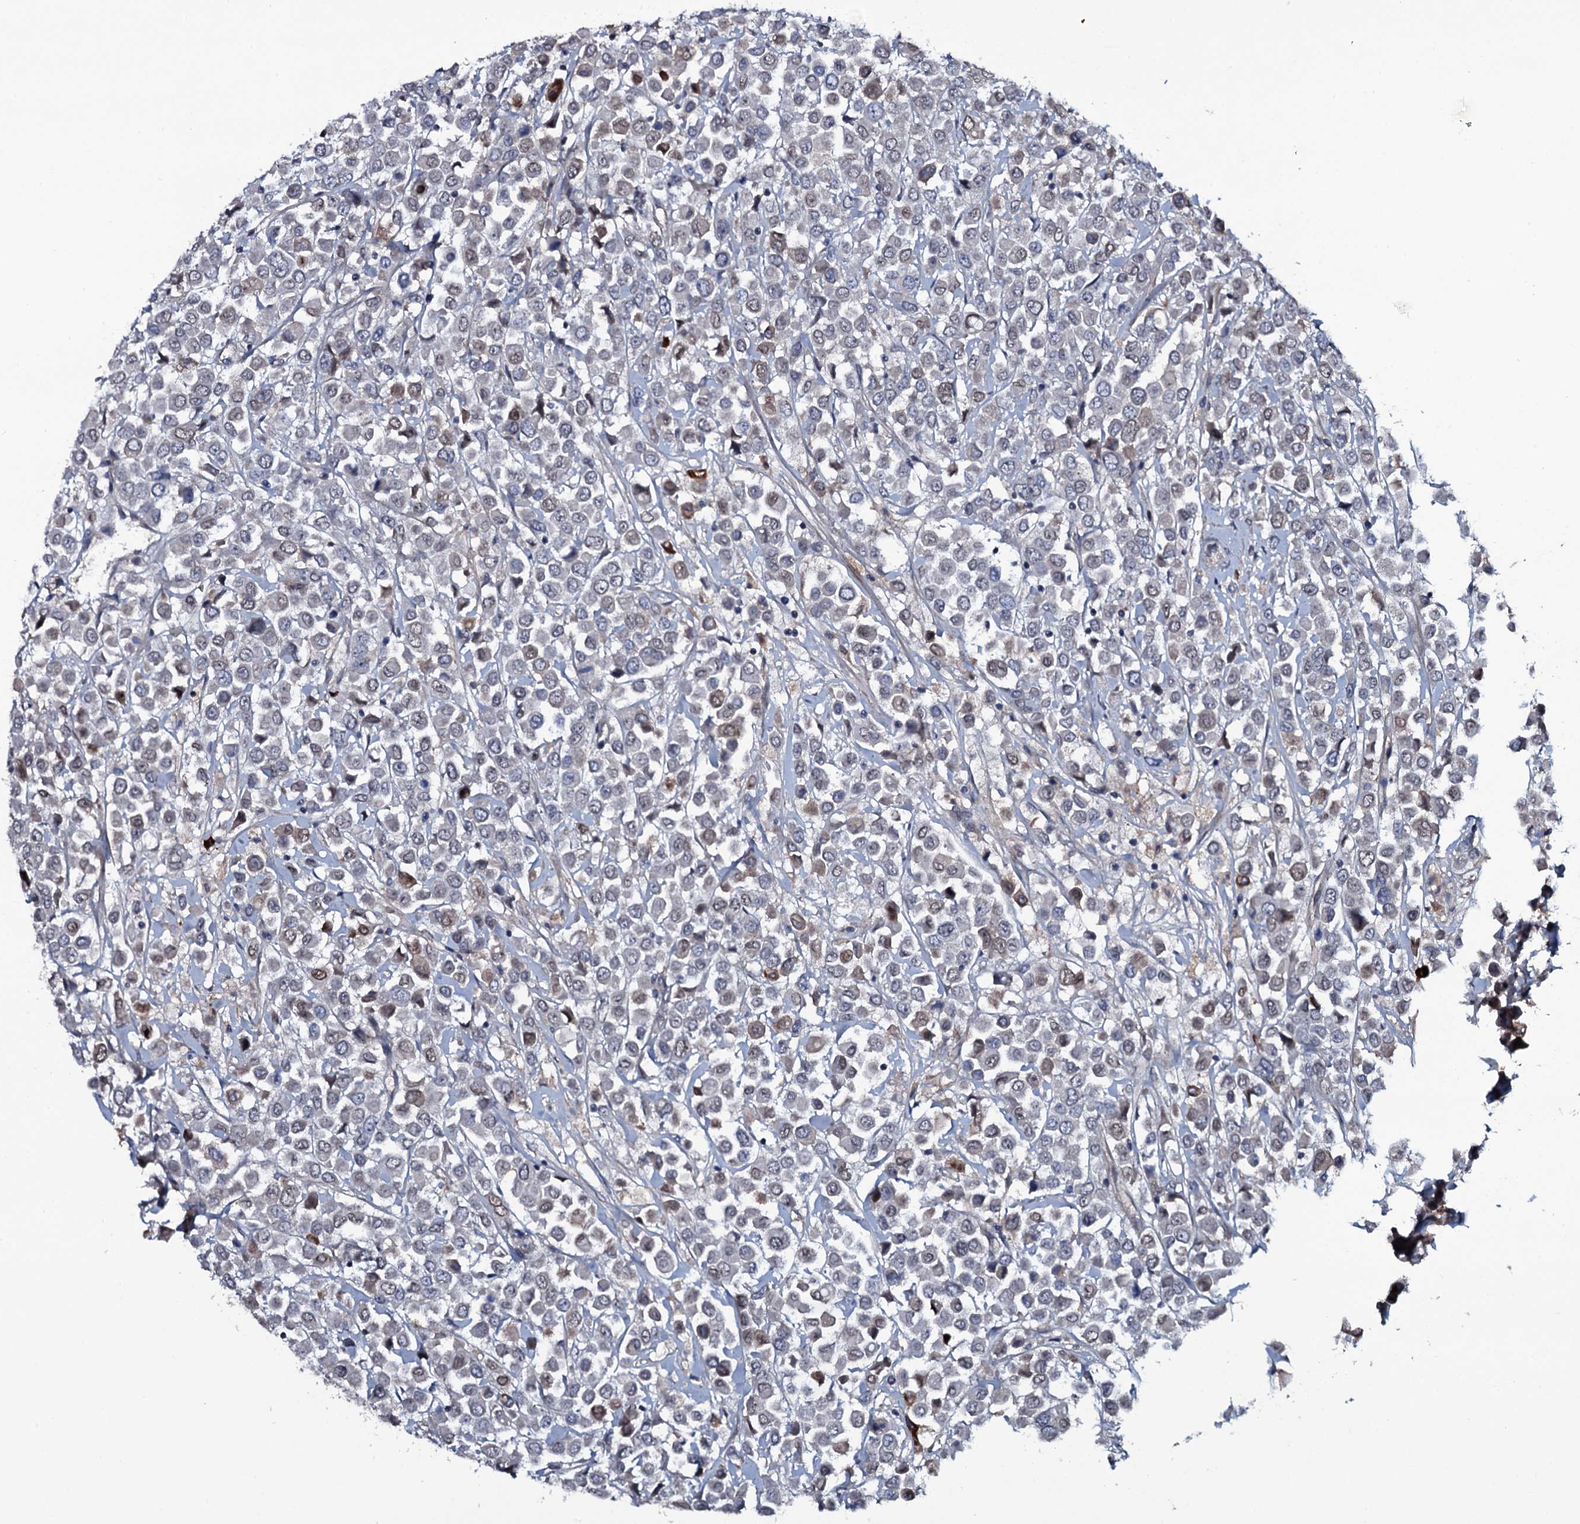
{"staining": {"intensity": "weak", "quantity": "25%-75%", "location": "nuclear"}, "tissue": "breast cancer", "cell_type": "Tumor cells", "image_type": "cancer", "snomed": [{"axis": "morphology", "description": "Duct carcinoma"}, {"axis": "topography", "description": "Breast"}], "caption": "A brown stain shows weak nuclear positivity of a protein in human invasive ductal carcinoma (breast) tumor cells.", "gene": "LYG2", "patient": {"sex": "female", "age": 61}}